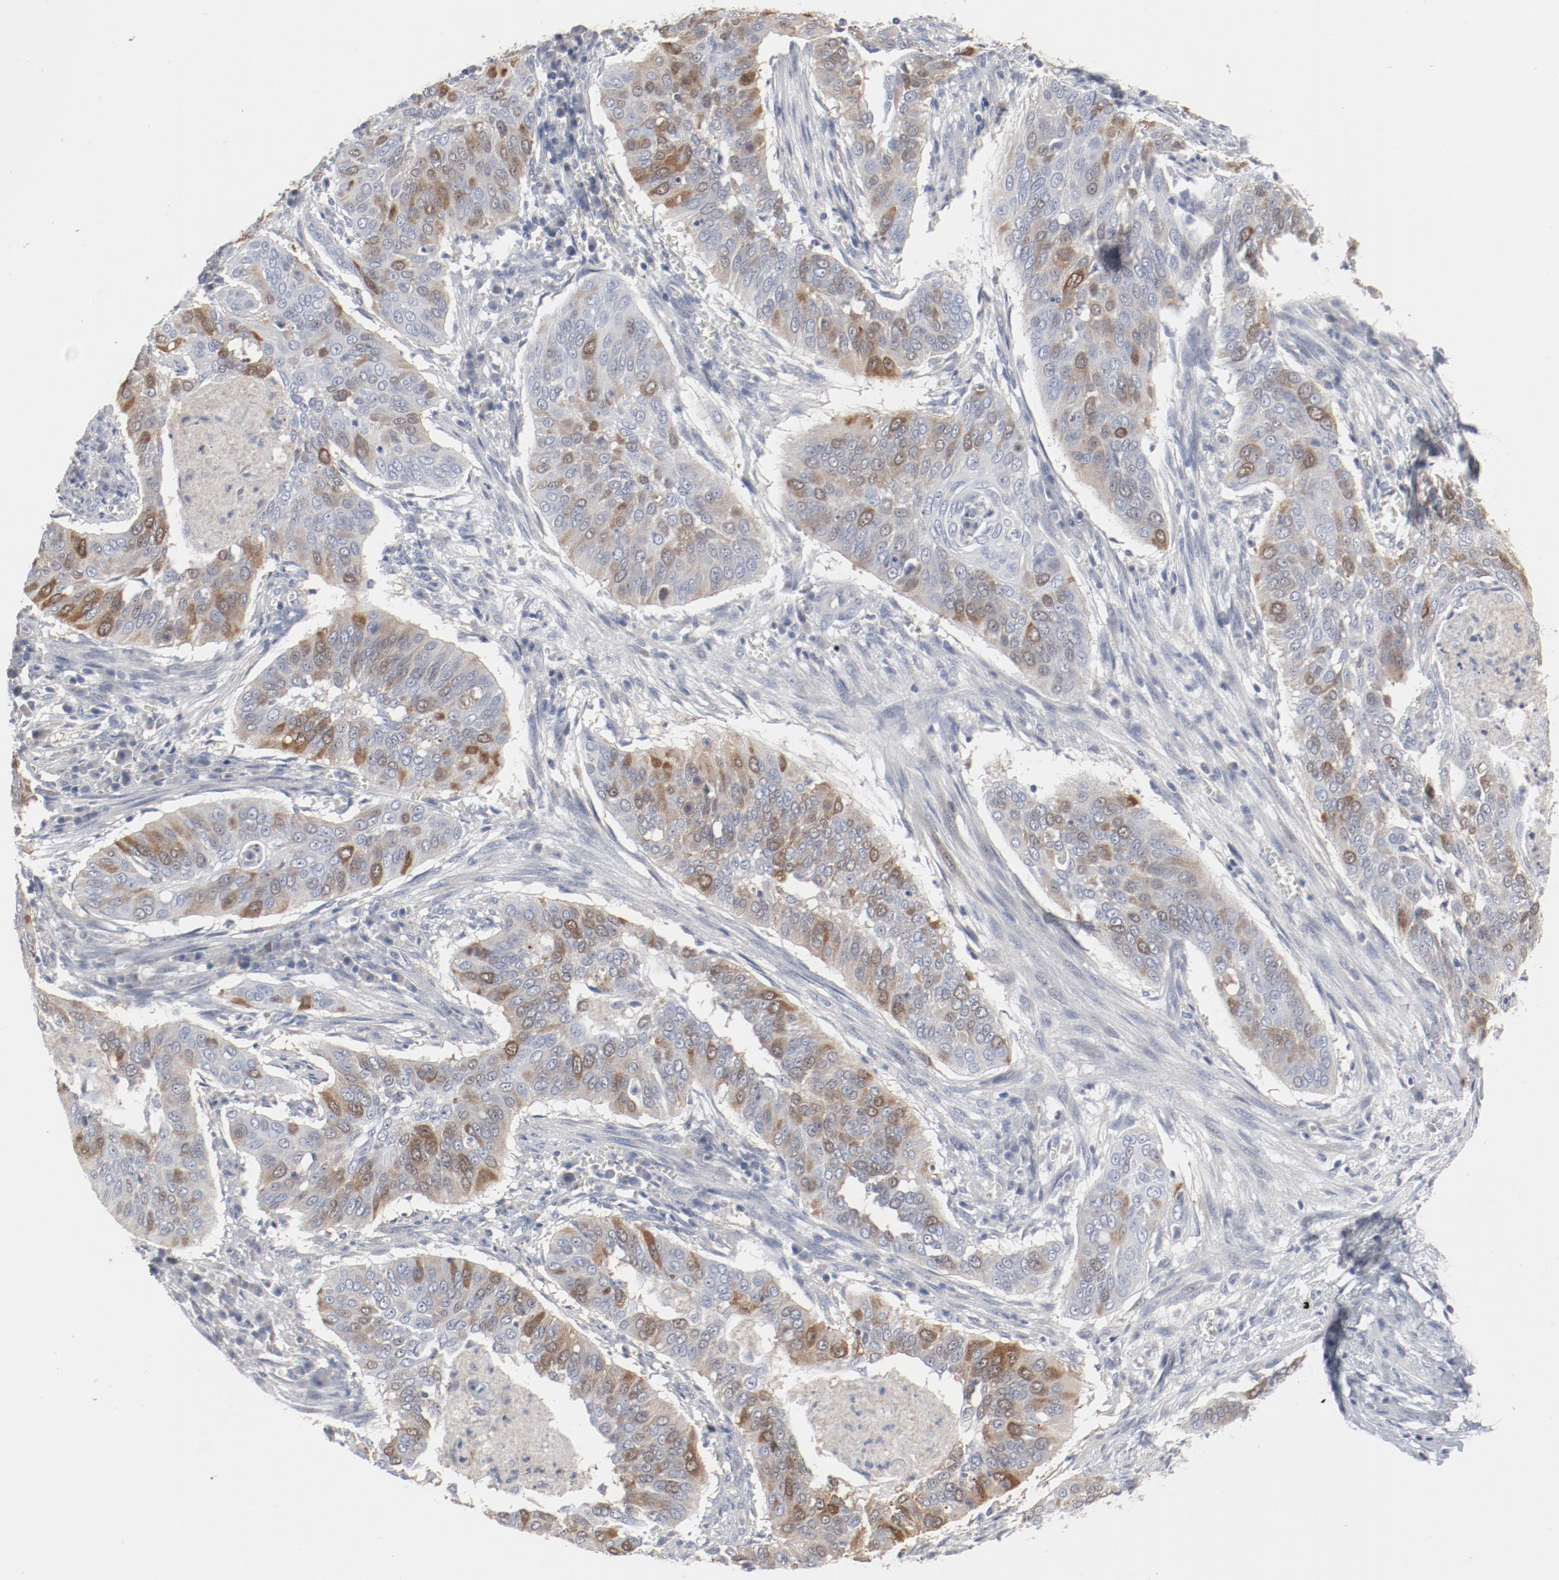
{"staining": {"intensity": "moderate", "quantity": "25%-75%", "location": "cytoplasmic/membranous,nuclear"}, "tissue": "cervical cancer", "cell_type": "Tumor cells", "image_type": "cancer", "snomed": [{"axis": "morphology", "description": "Squamous cell carcinoma, NOS"}, {"axis": "topography", "description": "Cervix"}], "caption": "Immunohistochemical staining of squamous cell carcinoma (cervical) displays moderate cytoplasmic/membranous and nuclear protein positivity in approximately 25%-75% of tumor cells.", "gene": "CDK1", "patient": {"sex": "female", "age": 39}}